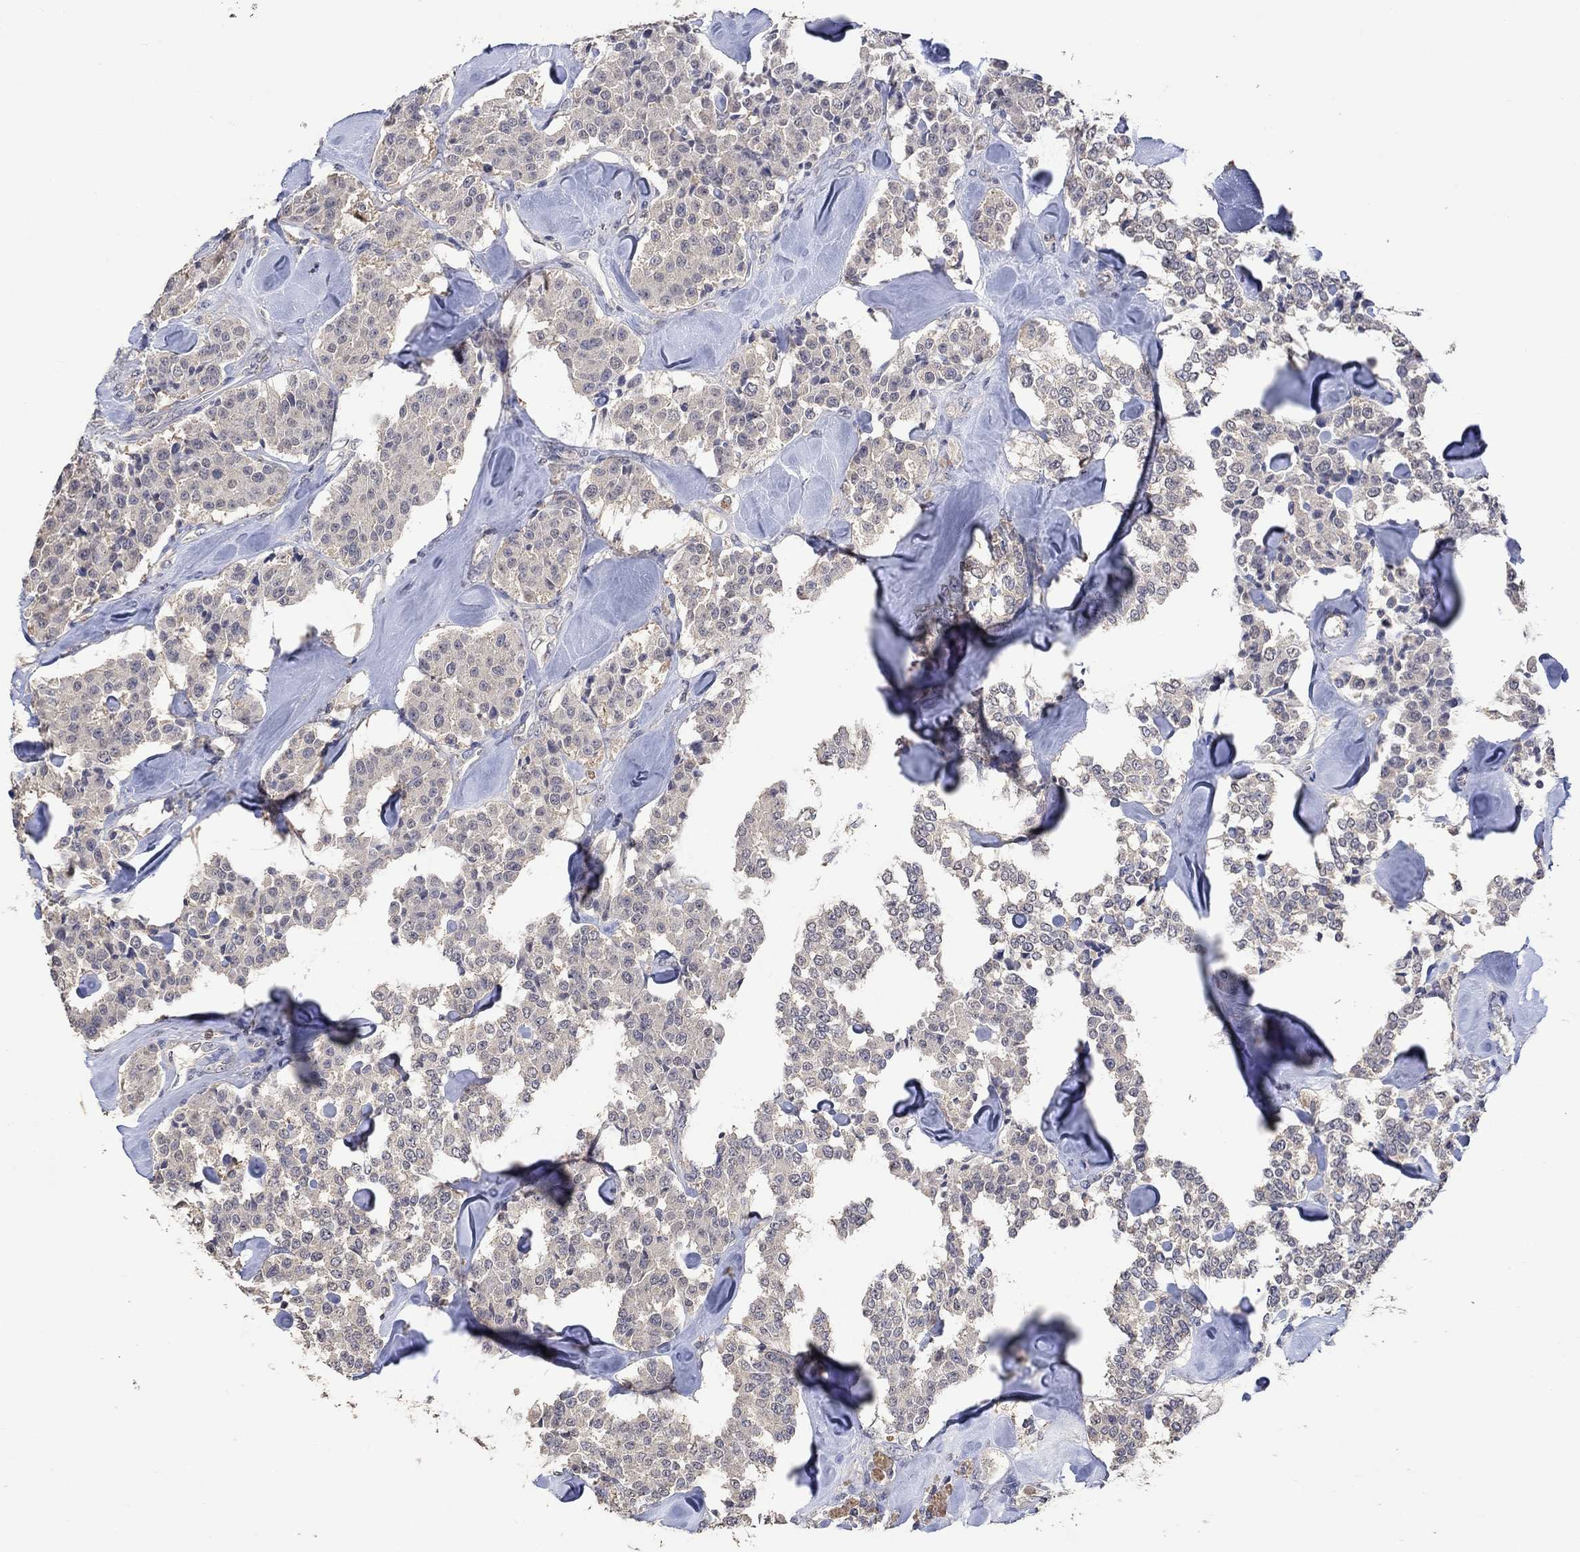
{"staining": {"intensity": "negative", "quantity": "none", "location": "none"}, "tissue": "carcinoid", "cell_type": "Tumor cells", "image_type": "cancer", "snomed": [{"axis": "morphology", "description": "Carcinoid, malignant, NOS"}, {"axis": "topography", "description": "Pancreas"}], "caption": "Carcinoid (malignant) was stained to show a protein in brown. There is no significant expression in tumor cells. The staining is performed using DAB brown chromogen with nuclei counter-stained in using hematoxylin.", "gene": "PTPN20", "patient": {"sex": "male", "age": 41}}